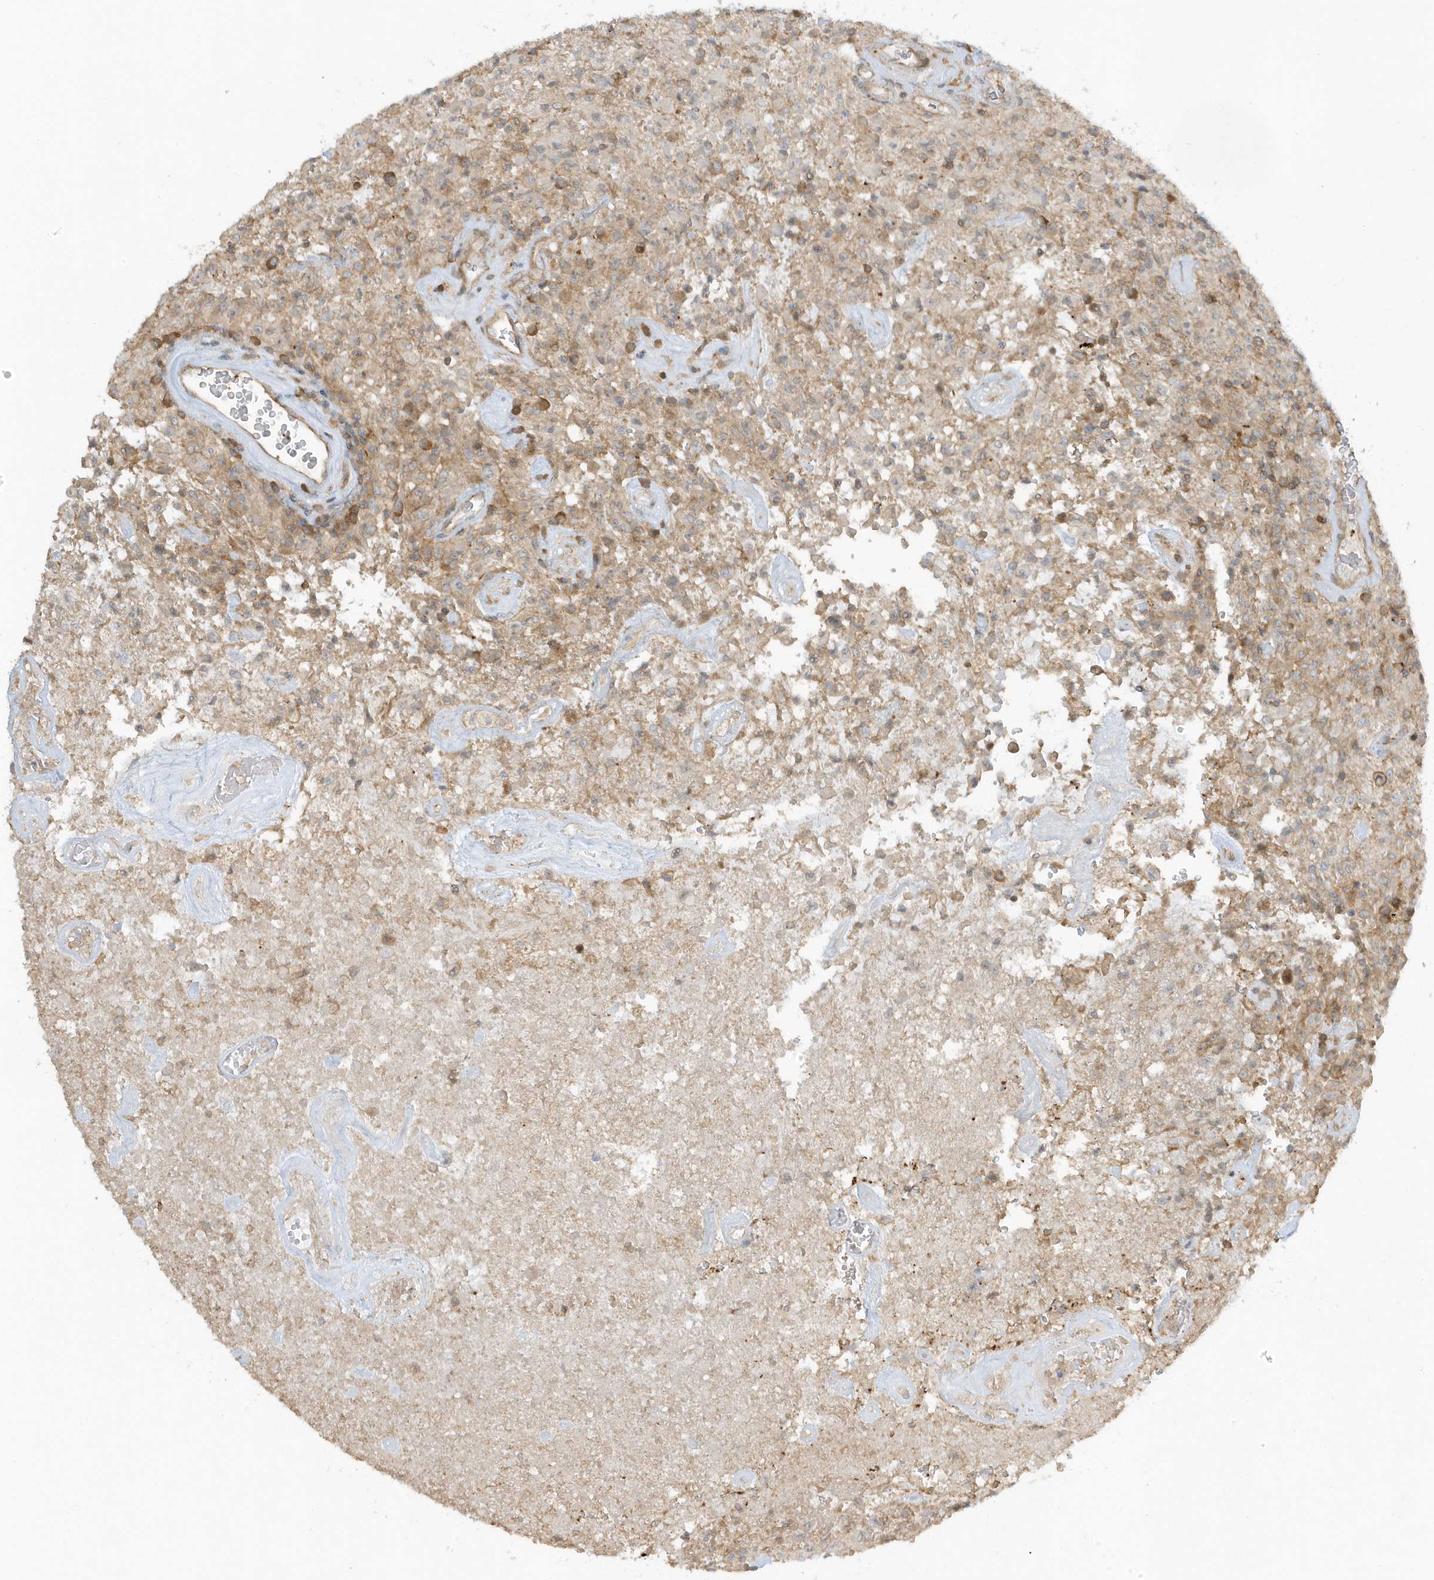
{"staining": {"intensity": "negative", "quantity": "none", "location": "none"}, "tissue": "glioma", "cell_type": "Tumor cells", "image_type": "cancer", "snomed": [{"axis": "morphology", "description": "Glioma, malignant, High grade"}, {"axis": "topography", "description": "Brain"}], "caption": "A photomicrograph of human malignant high-grade glioma is negative for staining in tumor cells.", "gene": "ZBTB8A", "patient": {"sex": "female", "age": 57}}